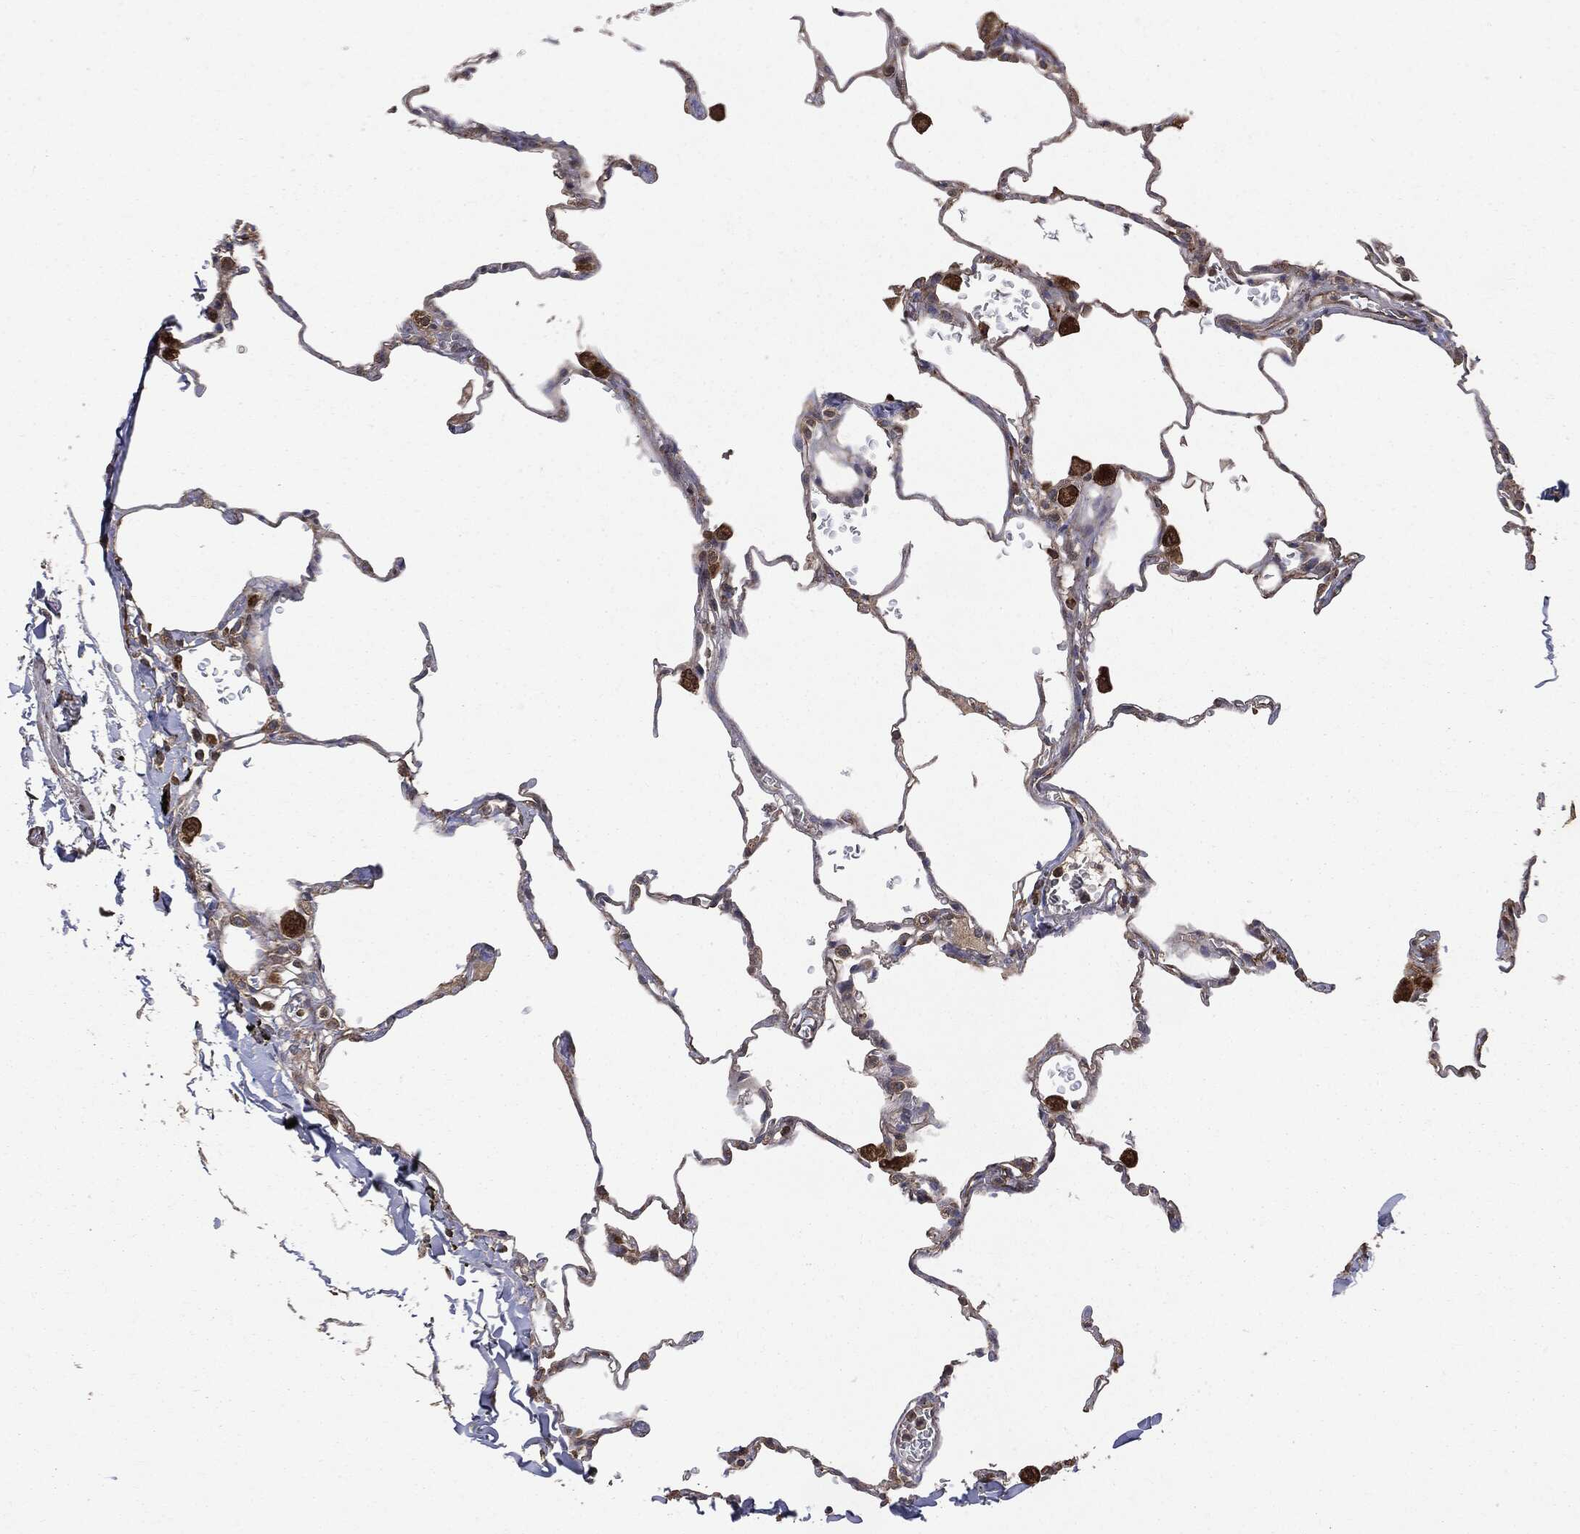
{"staining": {"intensity": "moderate", "quantity": "25%-75%", "location": "cytoplasmic/membranous"}, "tissue": "lung", "cell_type": "Alveolar cells", "image_type": "normal", "snomed": [{"axis": "morphology", "description": "Normal tissue, NOS"}, {"axis": "morphology", "description": "Adenocarcinoma, metastatic, NOS"}, {"axis": "topography", "description": "Lung"}], "caption": "Alveolar cells show medium levels of moderate cytoplasmic/membranous staining in approximately 25%-75% of cells in normal human lung.", "gene": "PLOD3", "patient": {"sex": "male", "age": 45}}